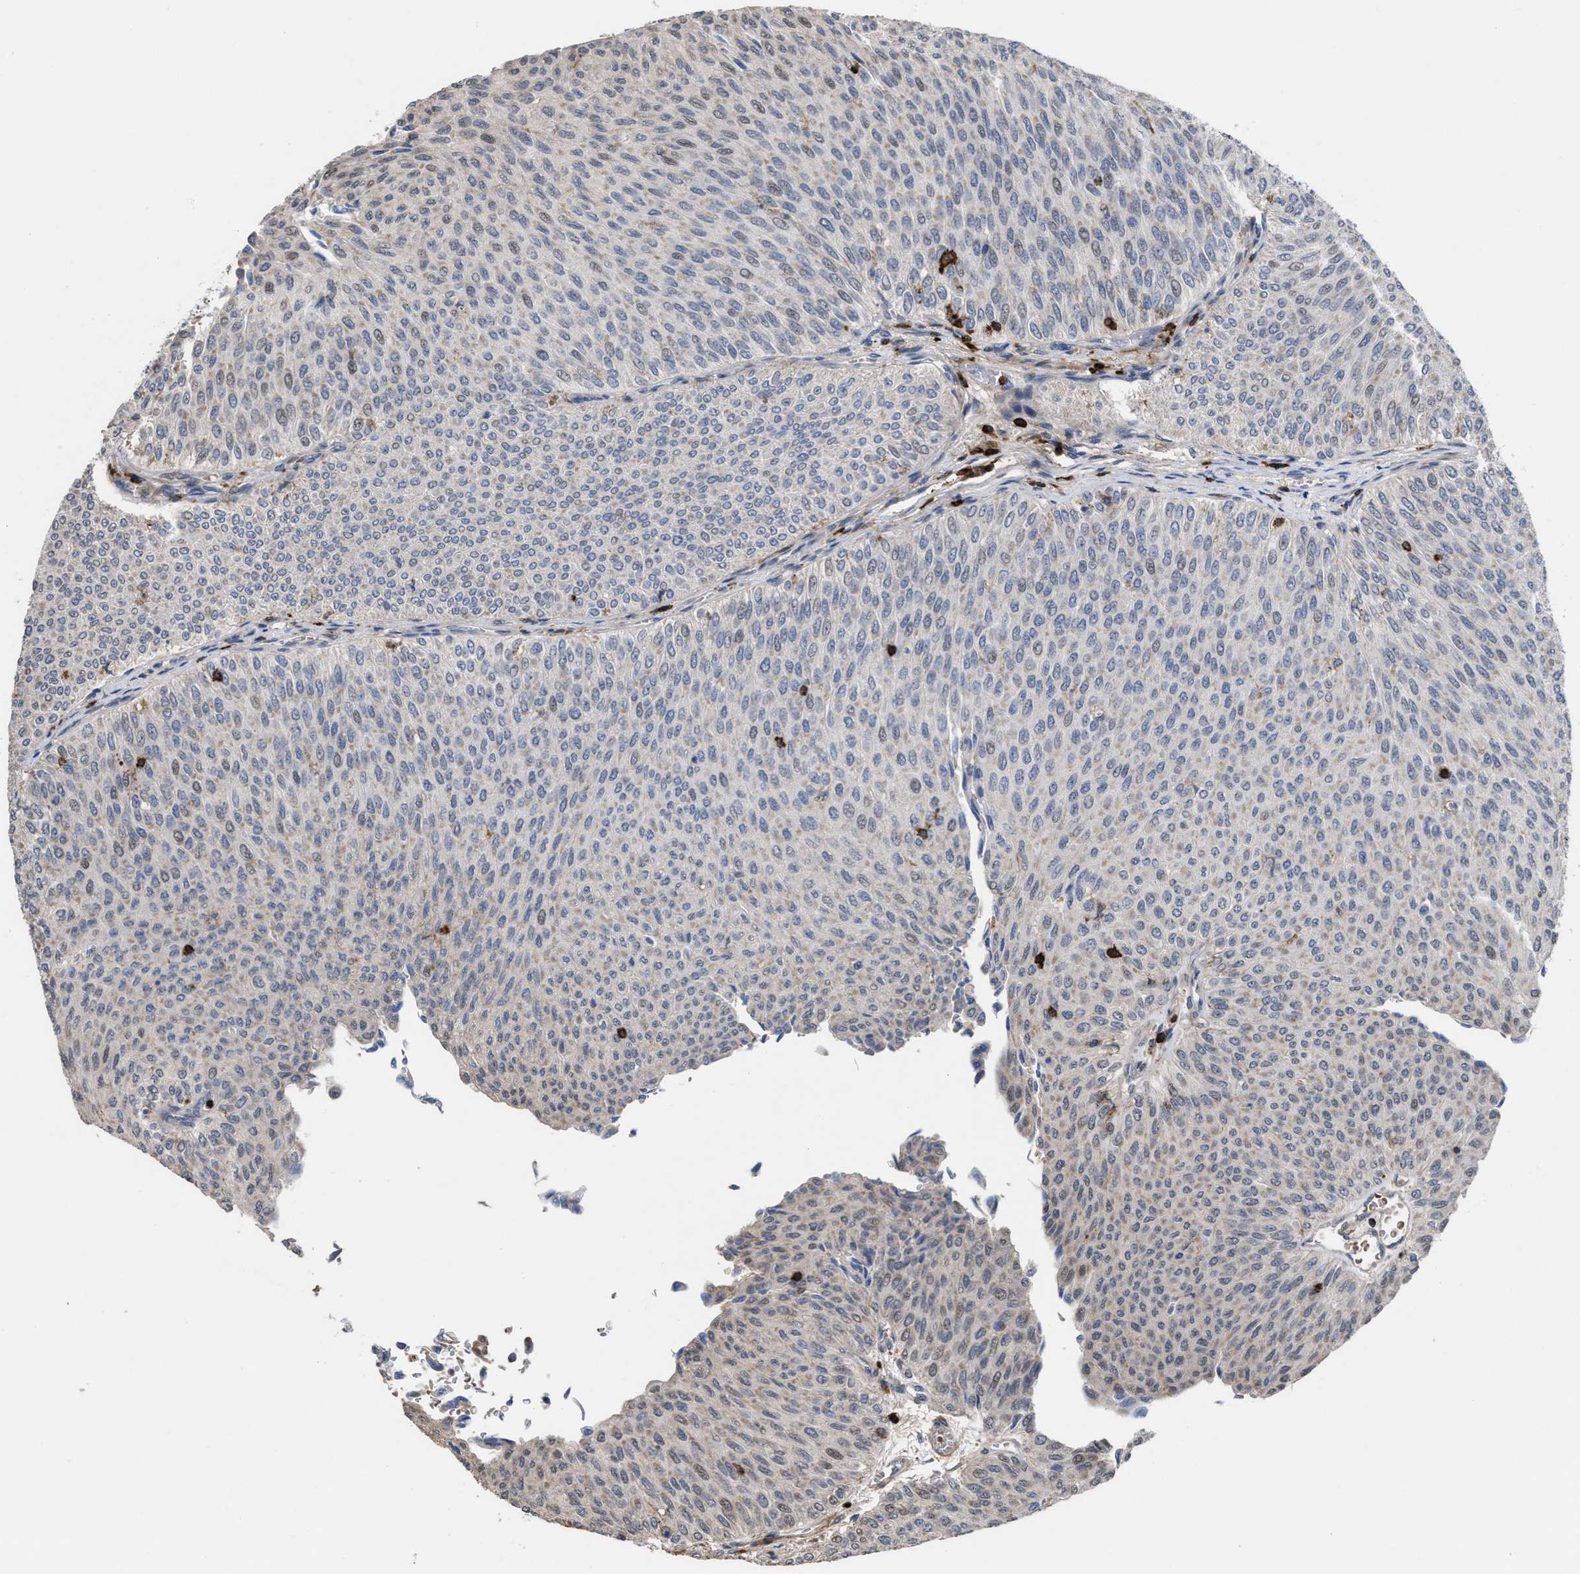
{"staining": {"intensity": "weak", "quantity": "<25%", "location": "cytoplasmic/membranous"}, "tissue": "urothelial cancer", "cell_type": "Tumor cells", "image_type": "cancer", "snomed": [{"axis": "morphology", "description": "Urothelial carcinoma, Low grade"}, {"axis": "topography", "description": "Urinary bladder"}], "caption": "IHC micrograph of low-grade urothelial carcinoma stained for a protein (brown), which exhibits no positivity in tumor cells.", "gene": "PTPRE", "patient": {"sex": "male", "age": 78}}